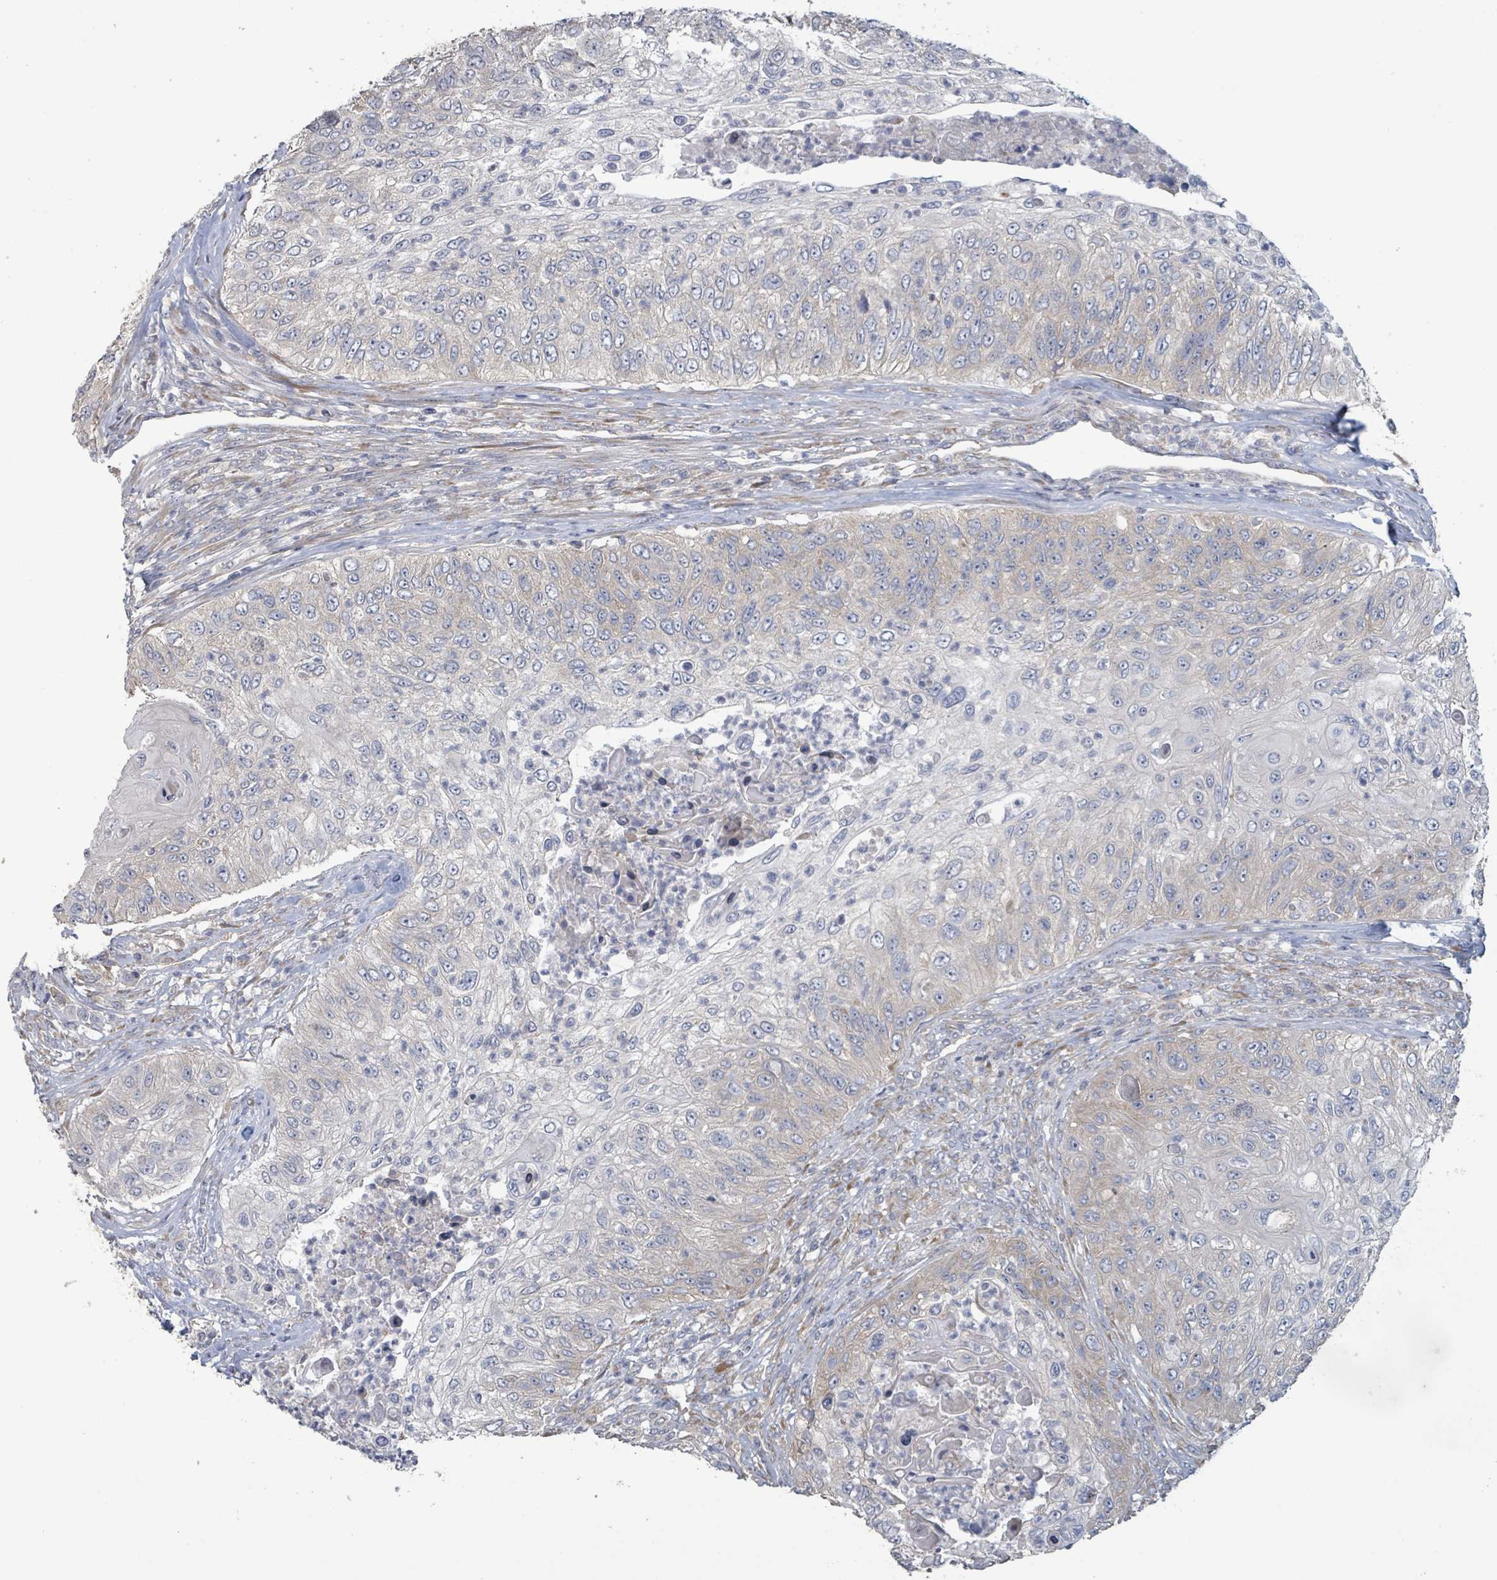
{"staining": {"intensity": "negative", "quantity": "none", "location": "none"}, "tissue": "urothelial cancer", "cell_type": "Tumor cells", "image_type": "cancer", "snomed": [{"axis": "morphology", "description": "Urothelial carcinoma, High grade"}, {"axis": "topography", "description": "Urinary bladder"}], "caption": "Urothelial cancer was stained to show a protein in brown. There is no significant staining in tumor cells.", "gene": "RPL32", "patient": {"sex": "female", "age": 60}}